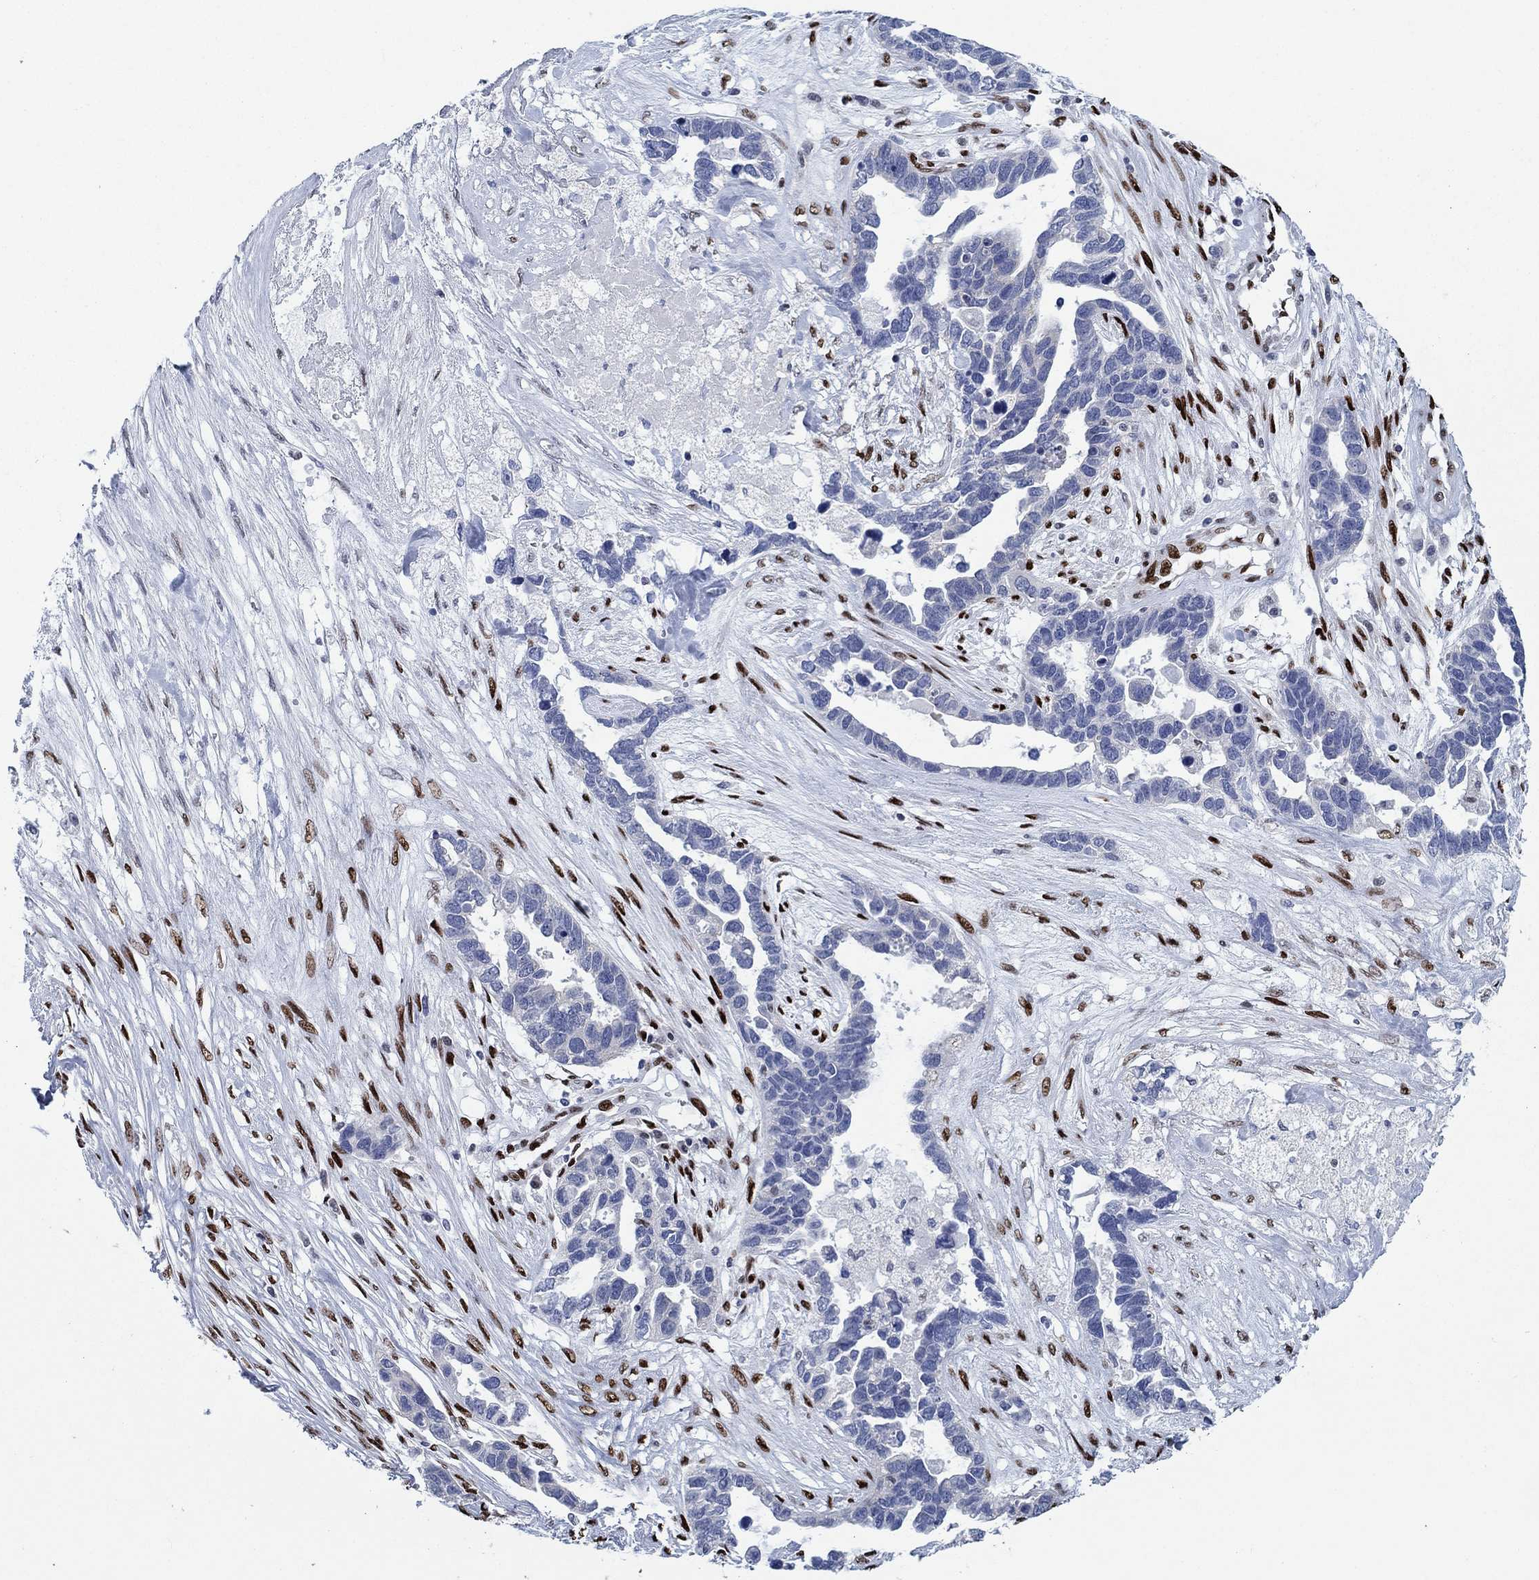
{"staining": {"intensity": "negative", "quantity": "none", "location": "none"}, "tissue": "ovarian cancer", "cell_type": "Tumor cells", "image_type": "cancer", "snomed": [{"axis": "morphology", "description": "Cystadenocarcinoma, serous, NOS"}, {"axis": "topography", "description": "Ovary"}], "caption": "High power microscopy image of an immunohistochemistry (IHC) photomicrograph of ovarian cancer, revealing no significant positivity in tumor cells.", "gene": "ZEB1", "patient": {"sex": "female", "age": 54}}